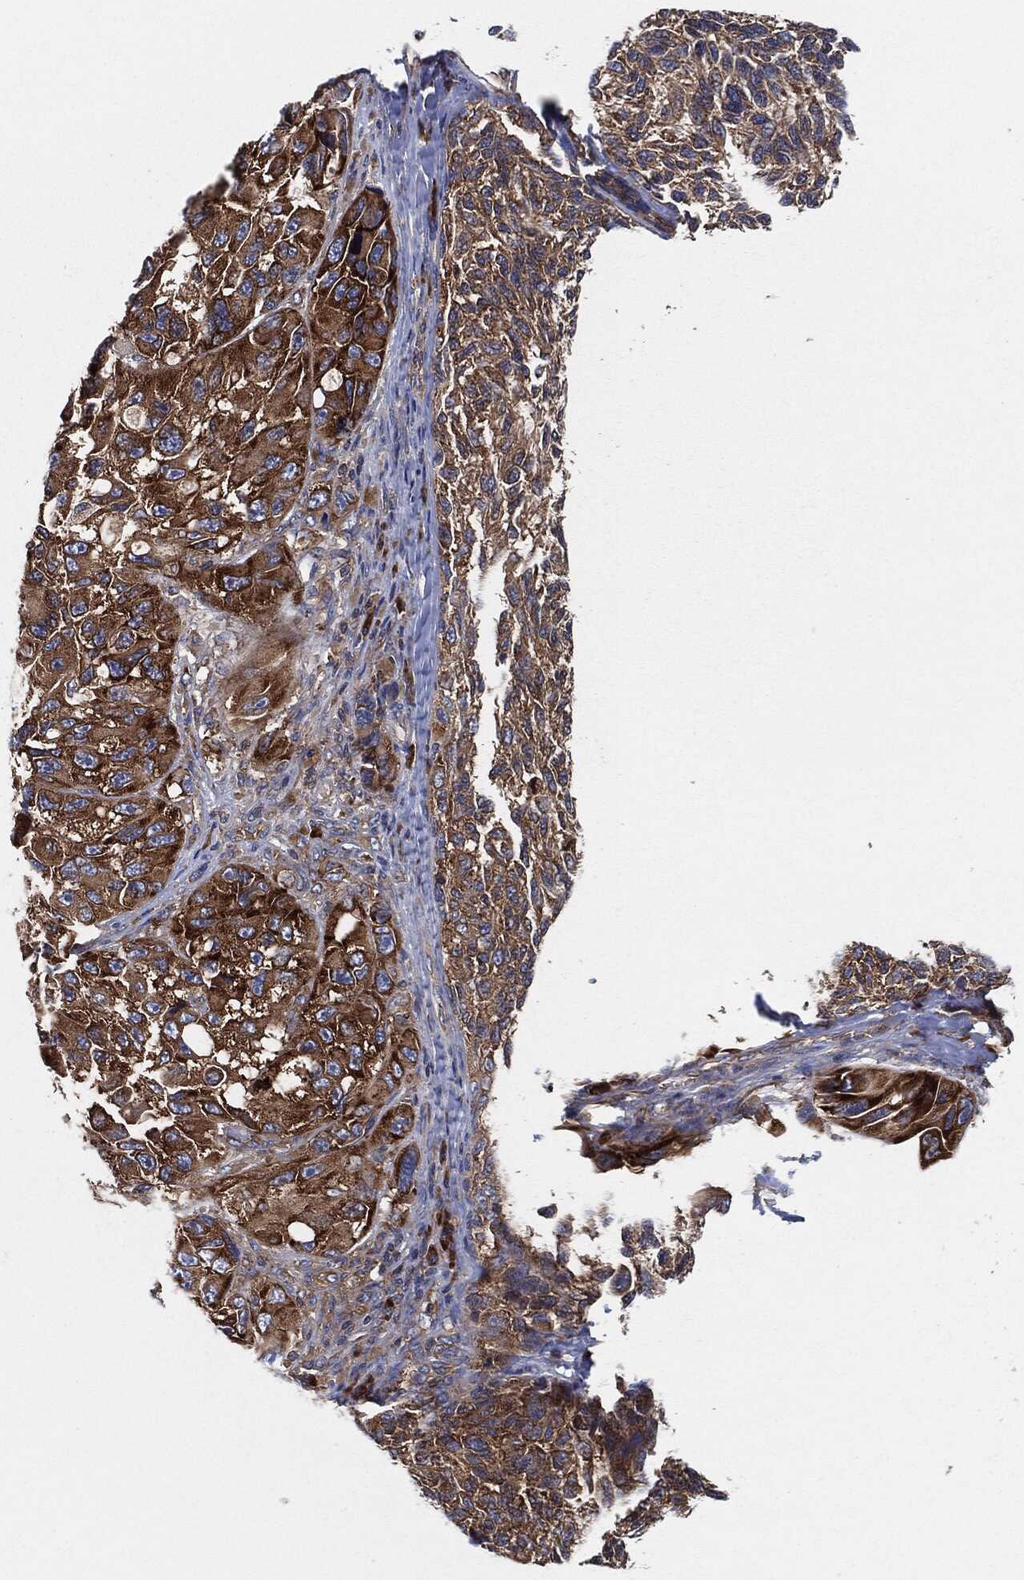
{"staining": {"intensity": "strong", "quantity": ">75%", "location": "cytoplasmic/membranous"}, "tissue": "melanoma", "cell_type": "Tumor cells", "image_type": "cancer", "snomed": [{"axis": "morphology", "description": "Malignant melanoma, NOS"}, {"axis": "topography", "description": "Skin"}], "caption": "Protein analysis of malignant melanoma tissue shows strong cytoplasmic/membranous positivity in about >75% of tumor cells. (brown staining indicates protein expression, while blue staining denotes nuclei).", "gene": "EIF2S2", "patient": {"sex": "female", "age": 73}}